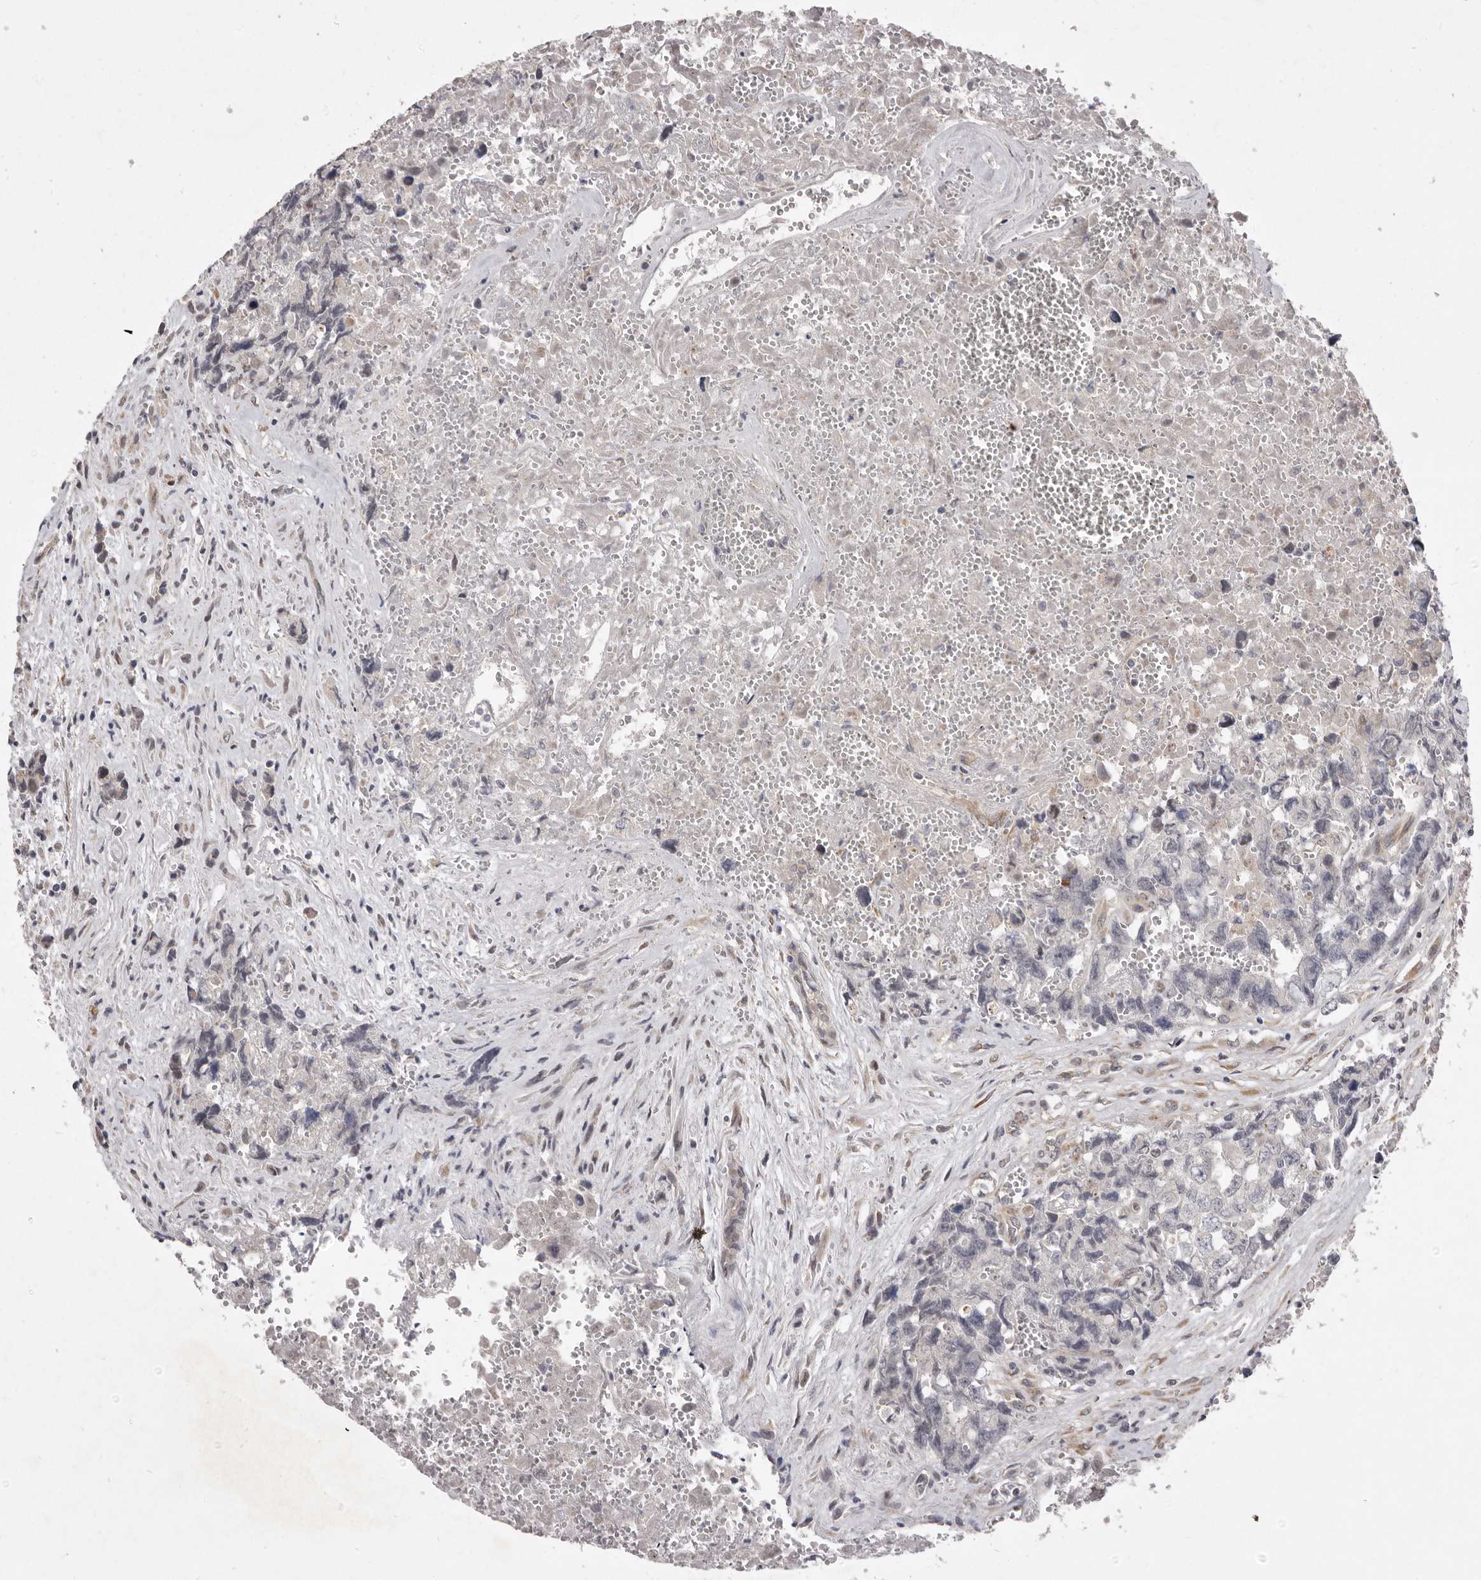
{"staining": {"intensity": "negative", "quantity": "none", "location": "none"}, "tissue": "testis cancer", "cell_type": "Tumor cells", "image_type": "cancer", "snomed": [{"axis": "morphology", "description": "Carcinoma, Embryonal, NOS"}, {"axis": "topography", "description": "Testis"}], "caption": "Immunohistochemistry of testis cancer exhibits no expression in tumor cells. (DAB (3,3'-diaminobenzidine) immunohistochemistry (IHC), high magnification).", "gene": "TBC1D8B", "patient": {"sex": "male", "age": 31}}